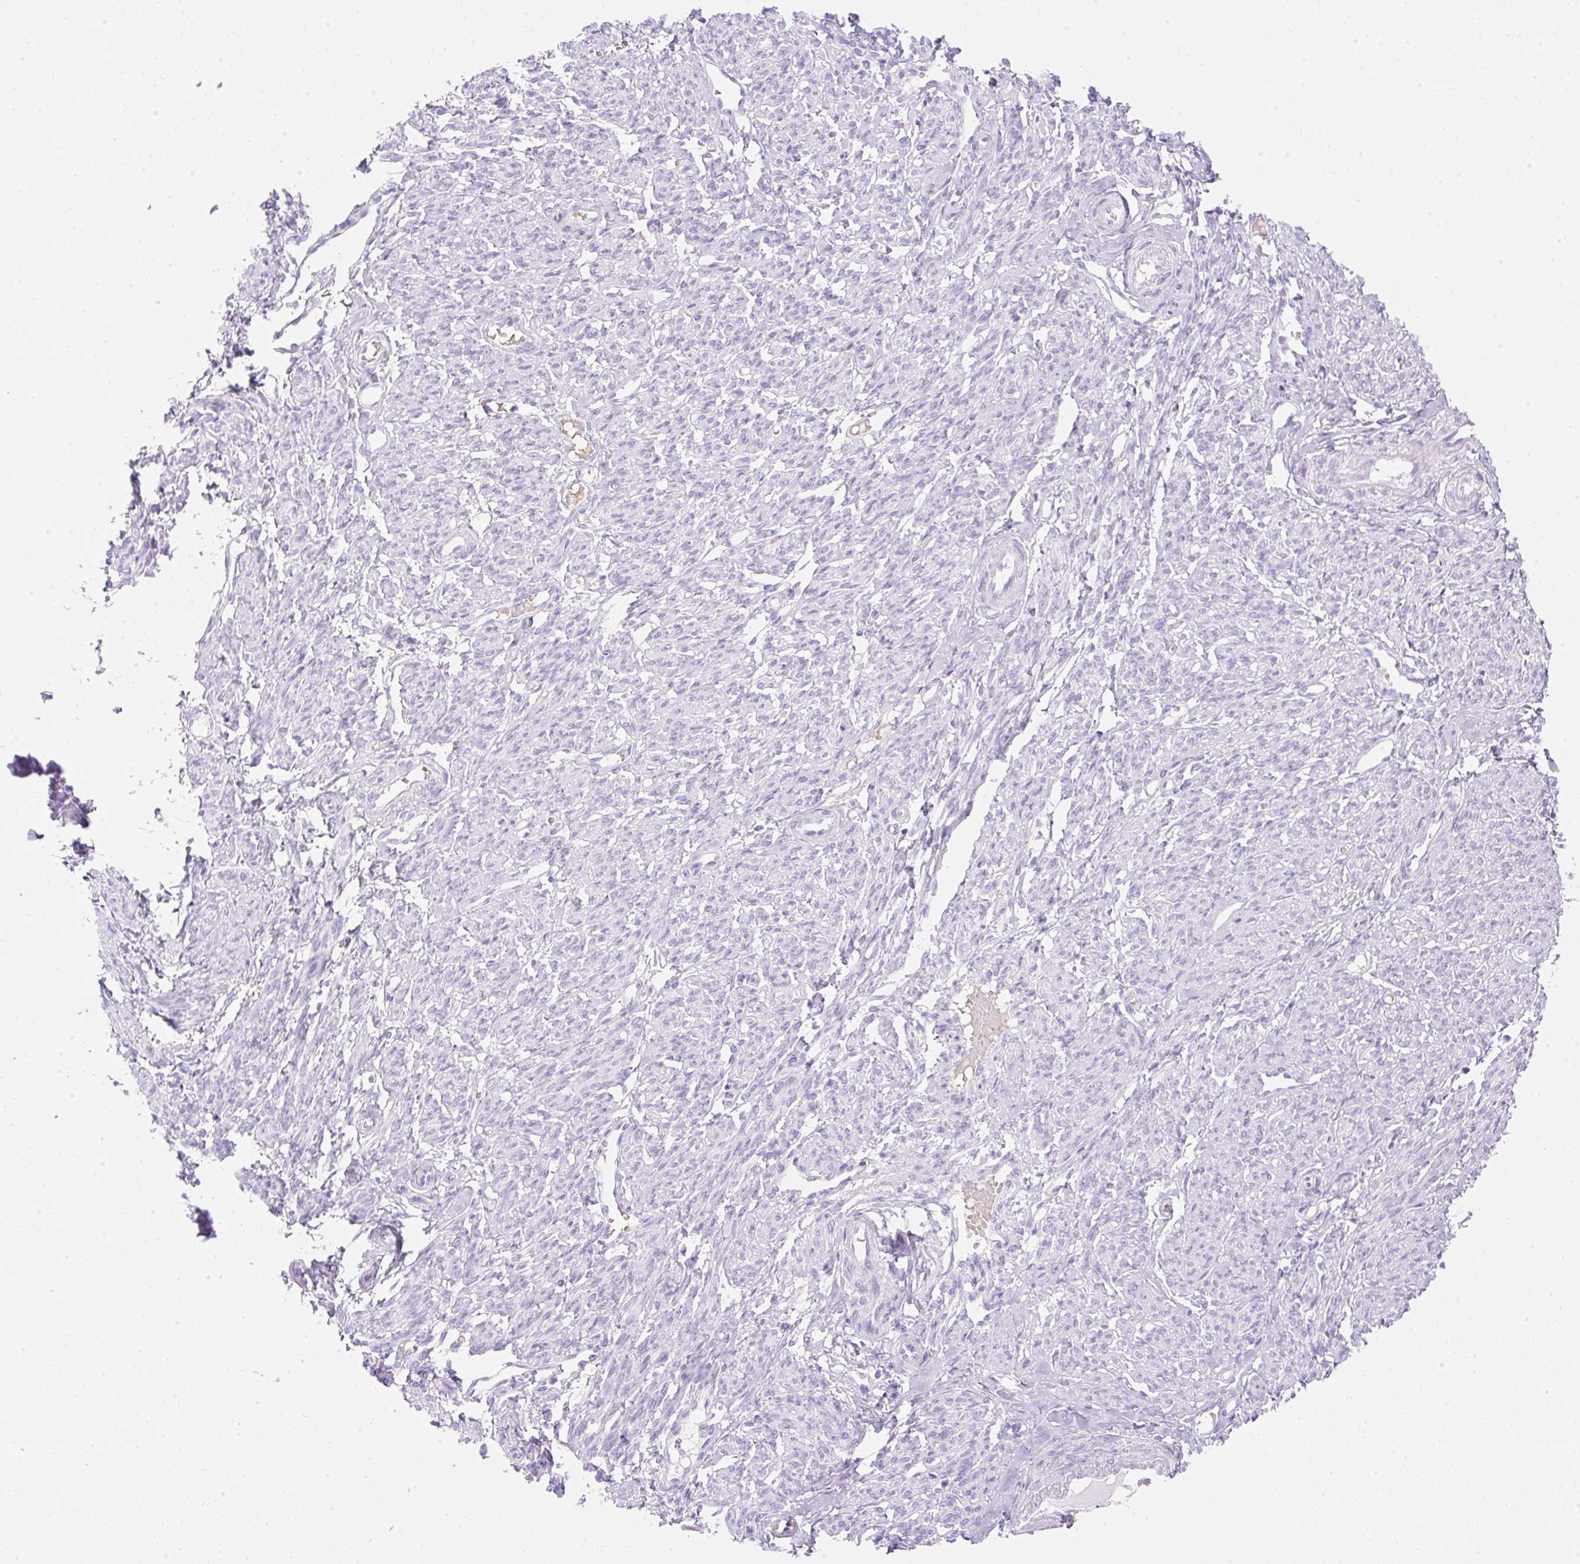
{"staining": {"intensity": "negative", "quantity": "none", "location": "none"}, "tissue": "smooth muscle", "cell_type": "Smooth muscle cells", "image_type": "normal", "snomed": [{"axis": "morphology", "description": "Normal tissue, NOS"}, {"axis": "topography", "description": "Smooth muscle"}], "caption": "The image shows no staining of smooth muscle cells in normal smooth muscle.", "gene": "CDX1", "patient": {"sex": "female", "age": 65}}